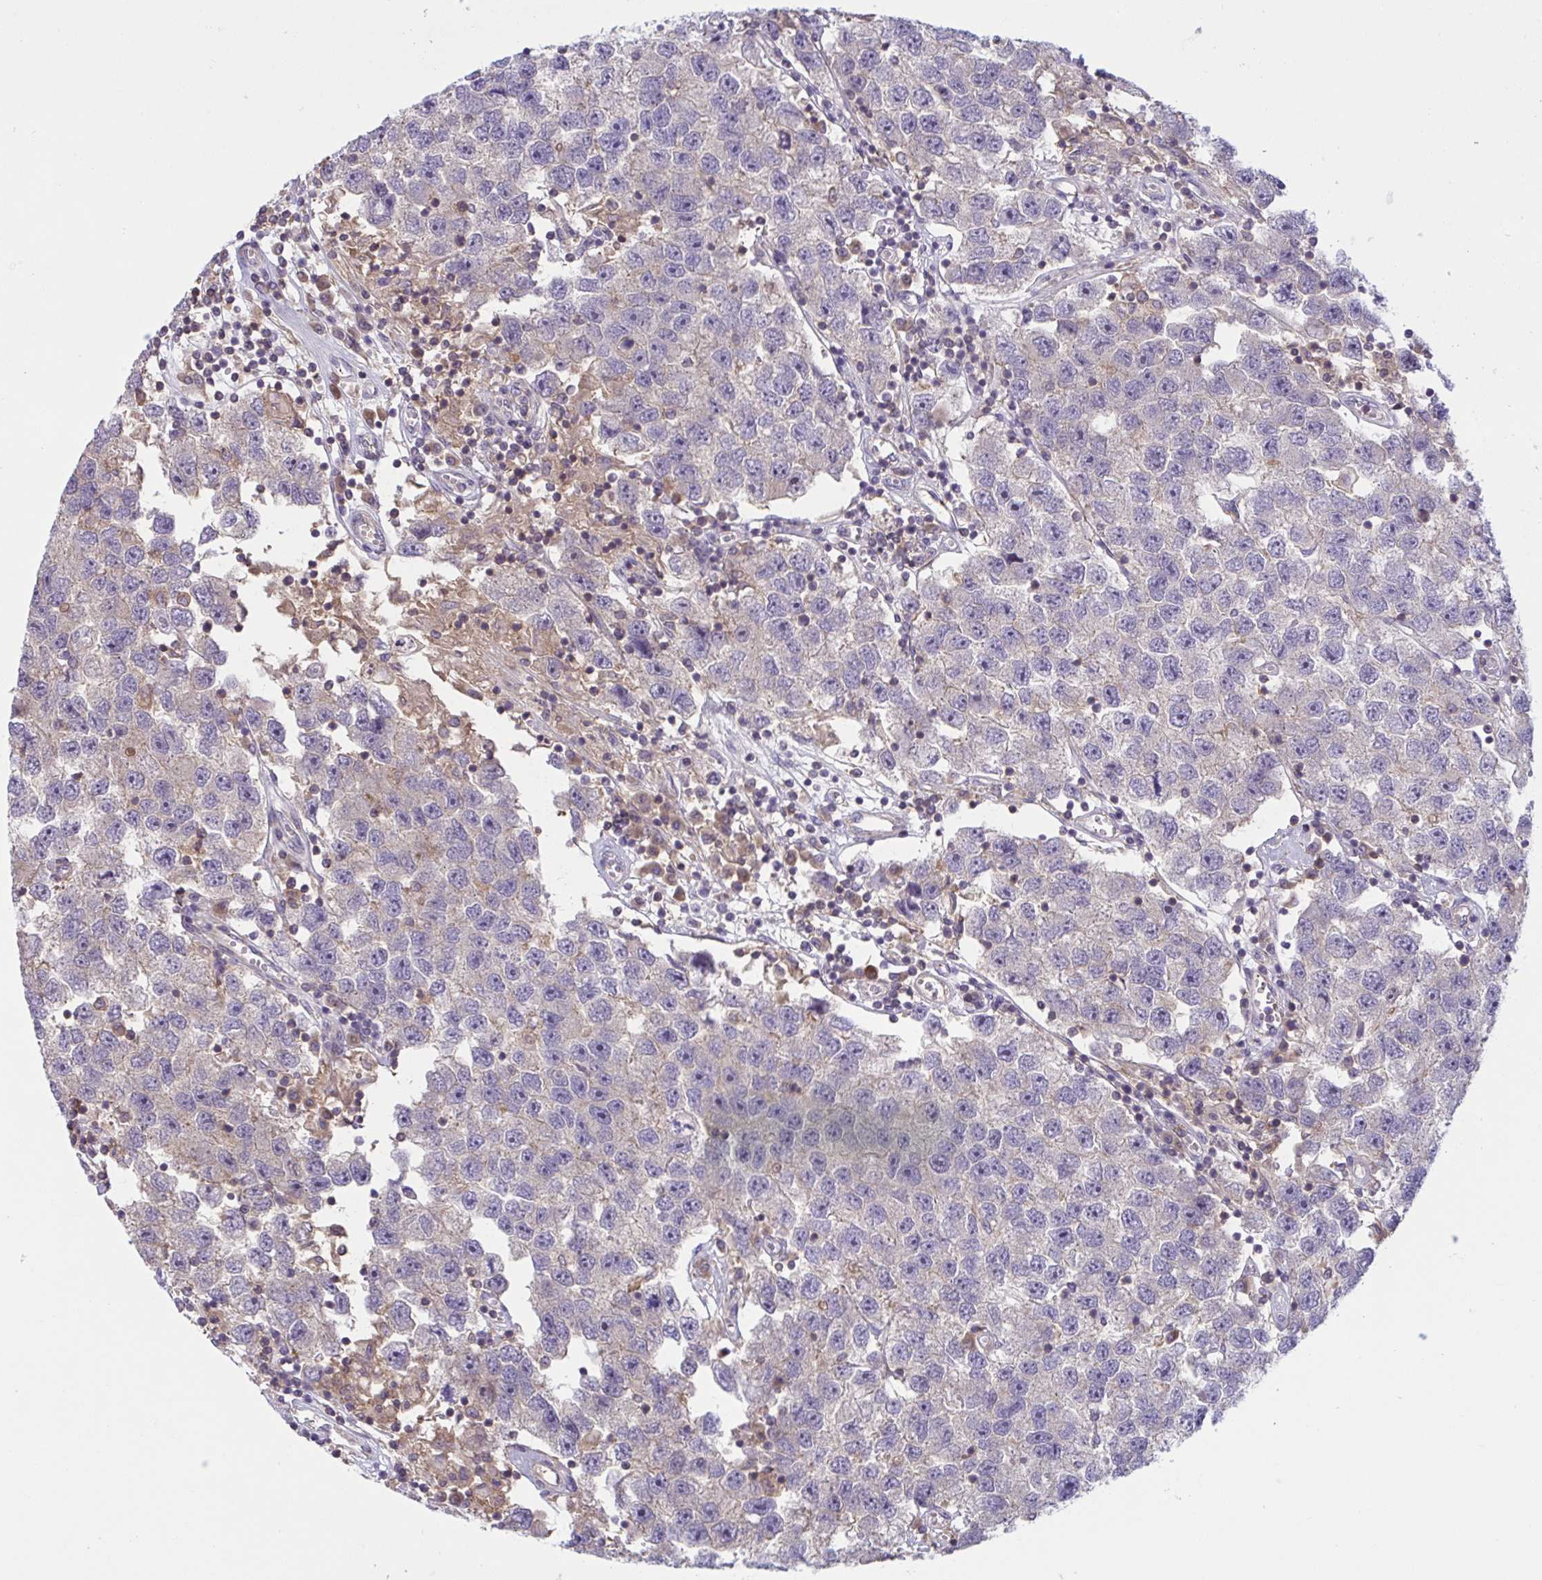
{"staining": {"intensity": "negative", "quantity": "none", "location": "none"}, "tissue": "testis cancer", "cell_type": "Tumor cells", "image_type": "cancer", "snomed": [{"axis": "morphology", "description": "Seminoma, NOS"}, {"axis": "topography", "description": "Testis"}], "caption": "Immunohistochemistry (IHC) of testis cancer (seminoma) exhibits no positivity in tumor cells.", "gene": "WNT9B", "patient": {"sex": "male", "age": 26}}